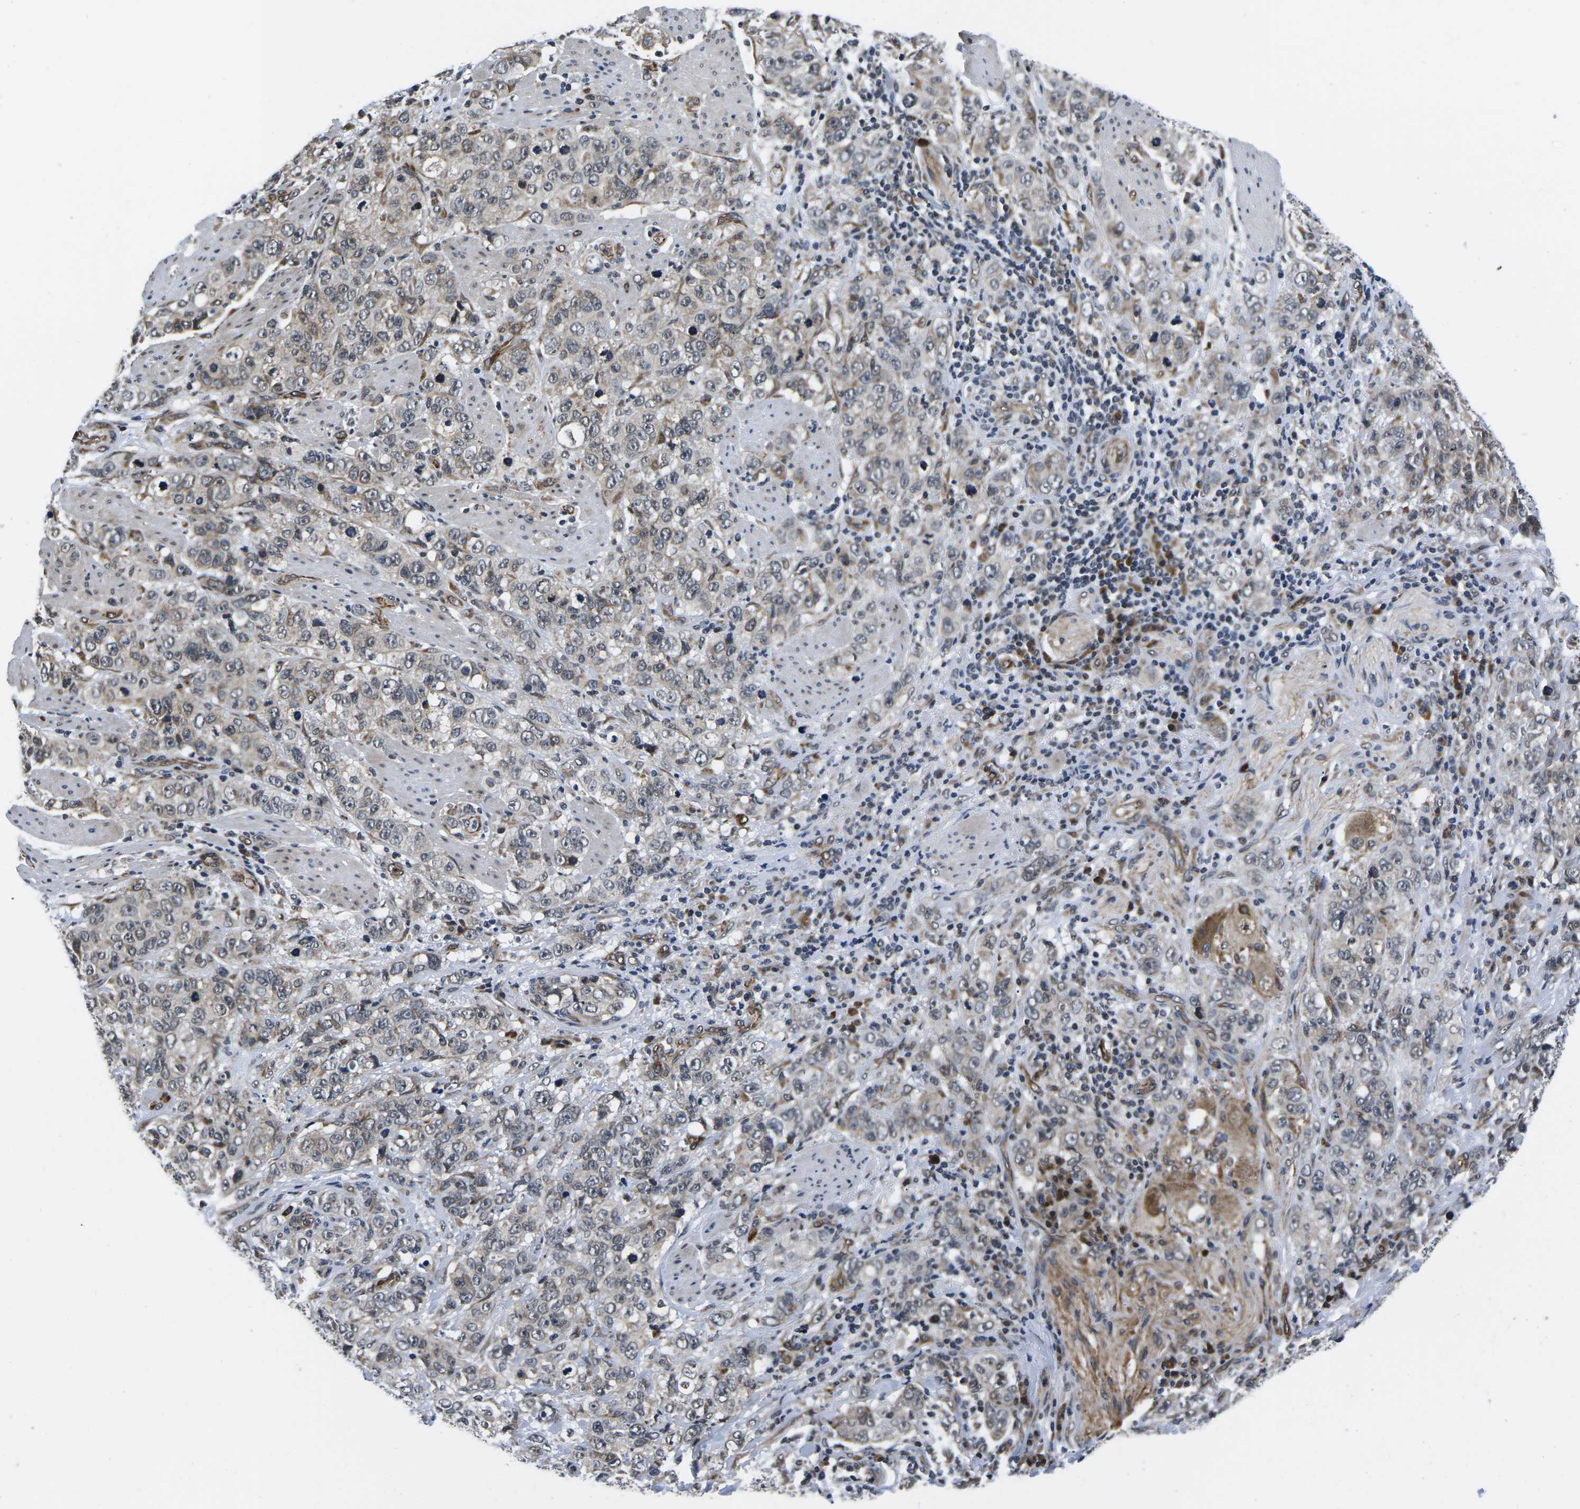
{"staining": {"intensity": "moderate", "quantity": "<25%", "location": "cytoplasmic/membranous"}, "tissue": "stomach cancer", "cell_type": "Tumor cells", "image_type": "cancer", "snomed": [{"axis": "morphology", "description": "Adenocarcinoma, NOS"}, {"axis": "topography", "description": "Stomach"}], "caption": "Protein staining exhibits moderate cytoplasmic/membranous expression in about <25% of tumor cells in stomach cancer (adenocarcinoma). Nuclei are stained in blue.", "gene": "CCNE1", "patient": {"sex": "male", "age": 48}}